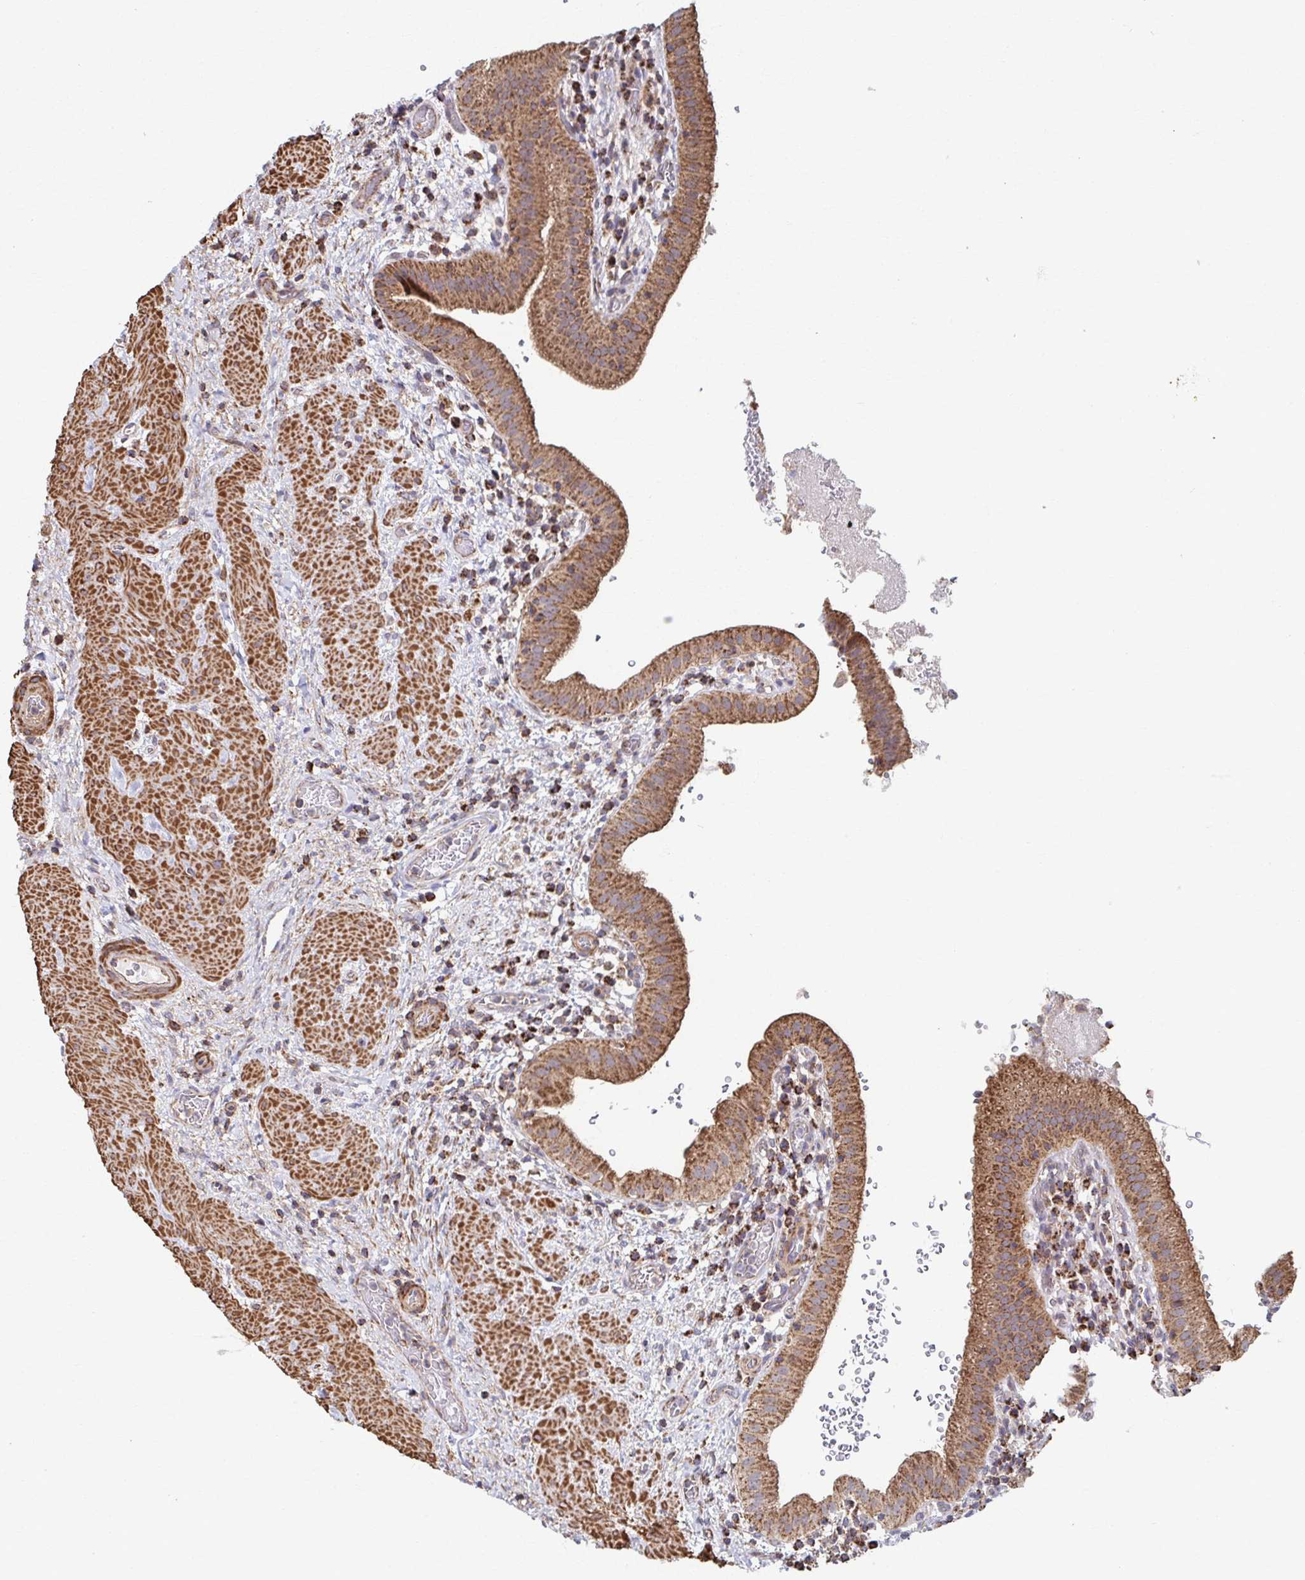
{"staining": {"intensity": "moderate", "quantity": ">75%", "location": "cytoplasmic/membranous"}, "tissue": "gallbladder", "cell_type": "Glandular cells", "image_type": "normal", "snomed": [{"axis": "morphology", "description": "Normal tissue, NOS"}, {"axis": "topography", "description": "Gallbladder"}], "caption": "A high-resolution image shows immunohistochemistry staining of normal gallbladder, which reveals moderate cytoplasmic/membranous positivity in about >75% of glandular cells.", "gene": "KLHL34", "patient": {"sex": "male", "age": 26}}